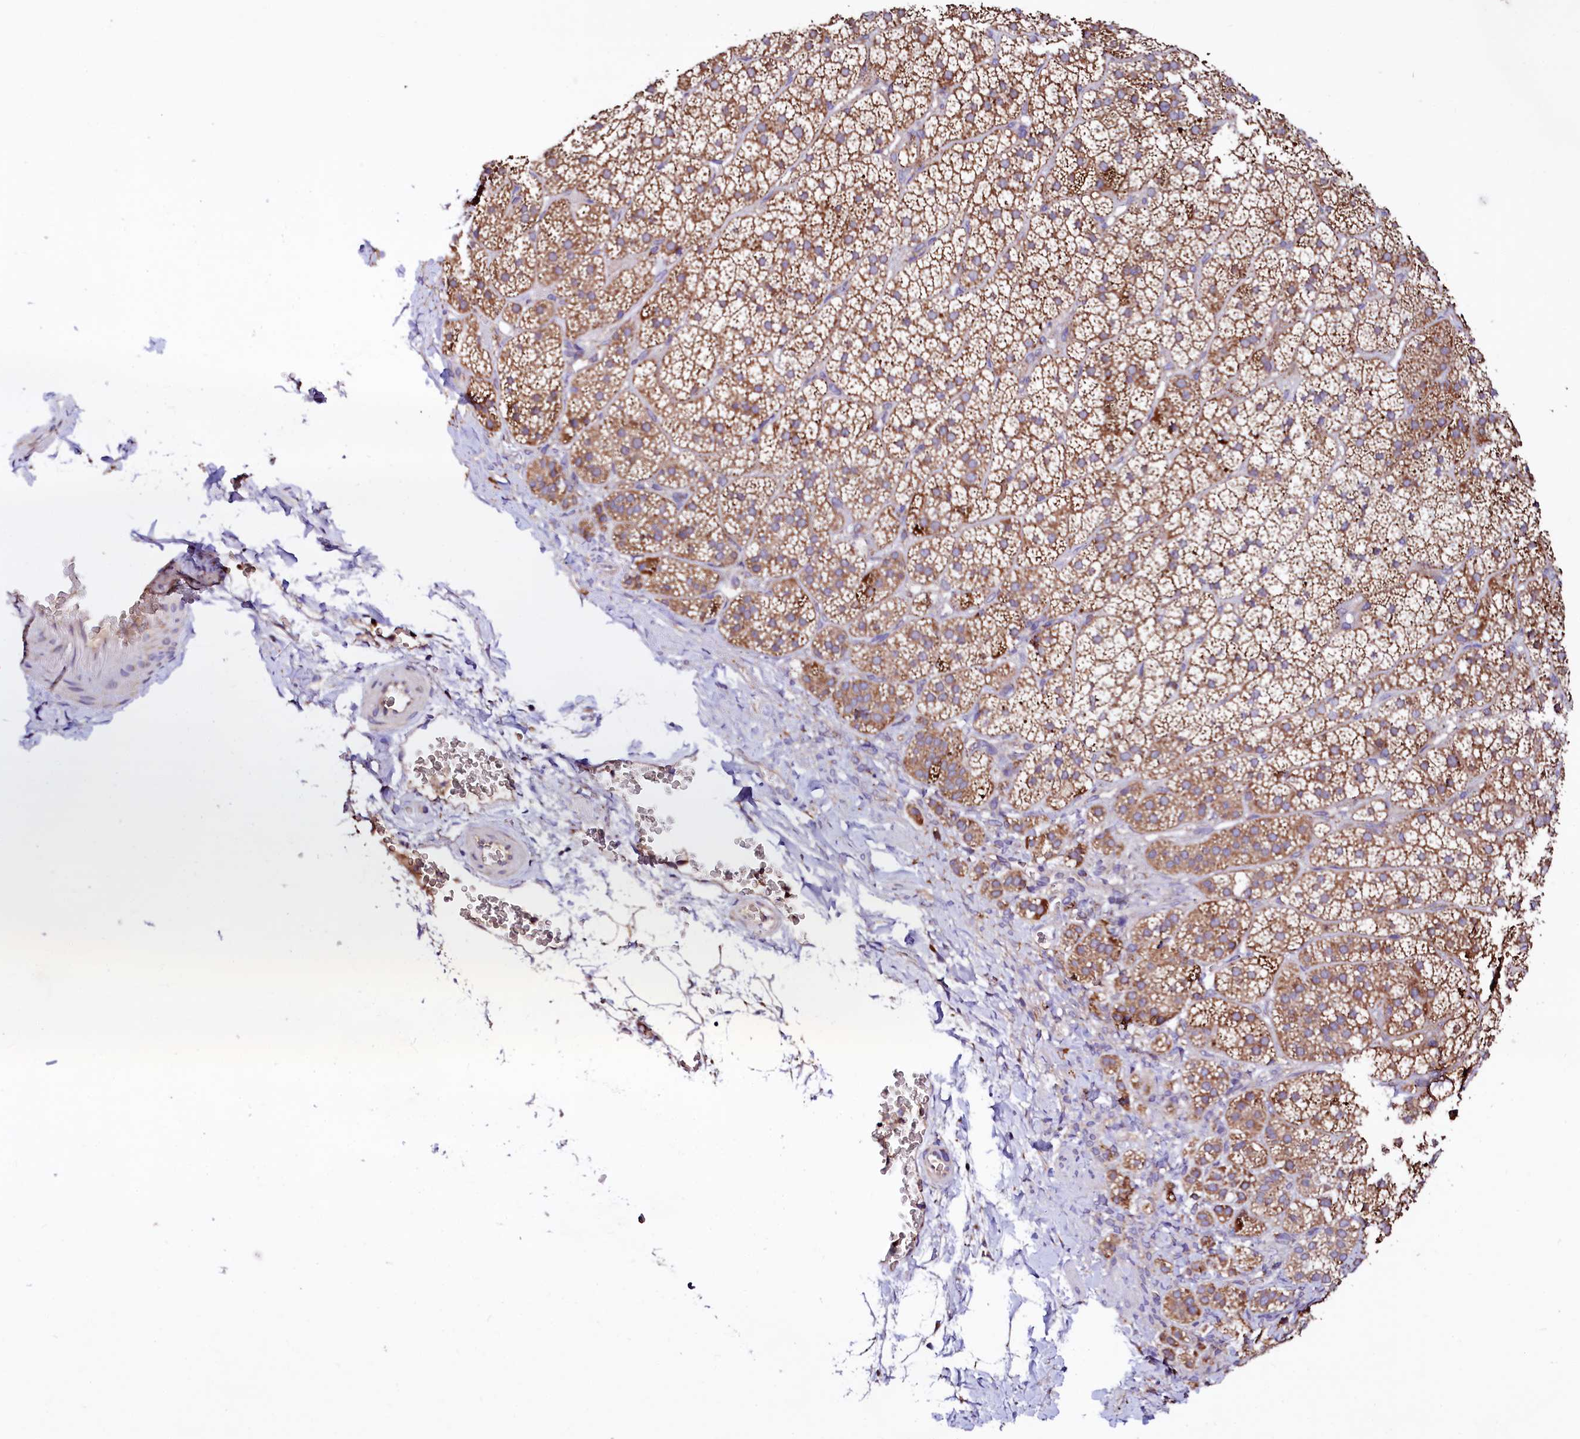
{"staining": {"intensity": "strong", "quantity": ">75%", "location": "cytoplasmic/membranous"}, "tissue": "adrenal gland", "cell_type": "Glandular cells", "image_type": "normal", "snomed": [{"axis": "morphology", "description": "Normal tissue, NOS"}, {"axis": "topography", "description": "Adrenal gland"}], "caption": "High-power microscopy captured an IHC histopathology image of unremarkable adrenal gland, revealing strong cytoplasmic/membranous expression in about >75% of glandular cells. (Stains: DAB in brown, nuclei in blue, Microscopy: brightfield microscopy at high magnification).", "gene": "ST3GAL1", "patient": {"sex": "female", "age": 44}}